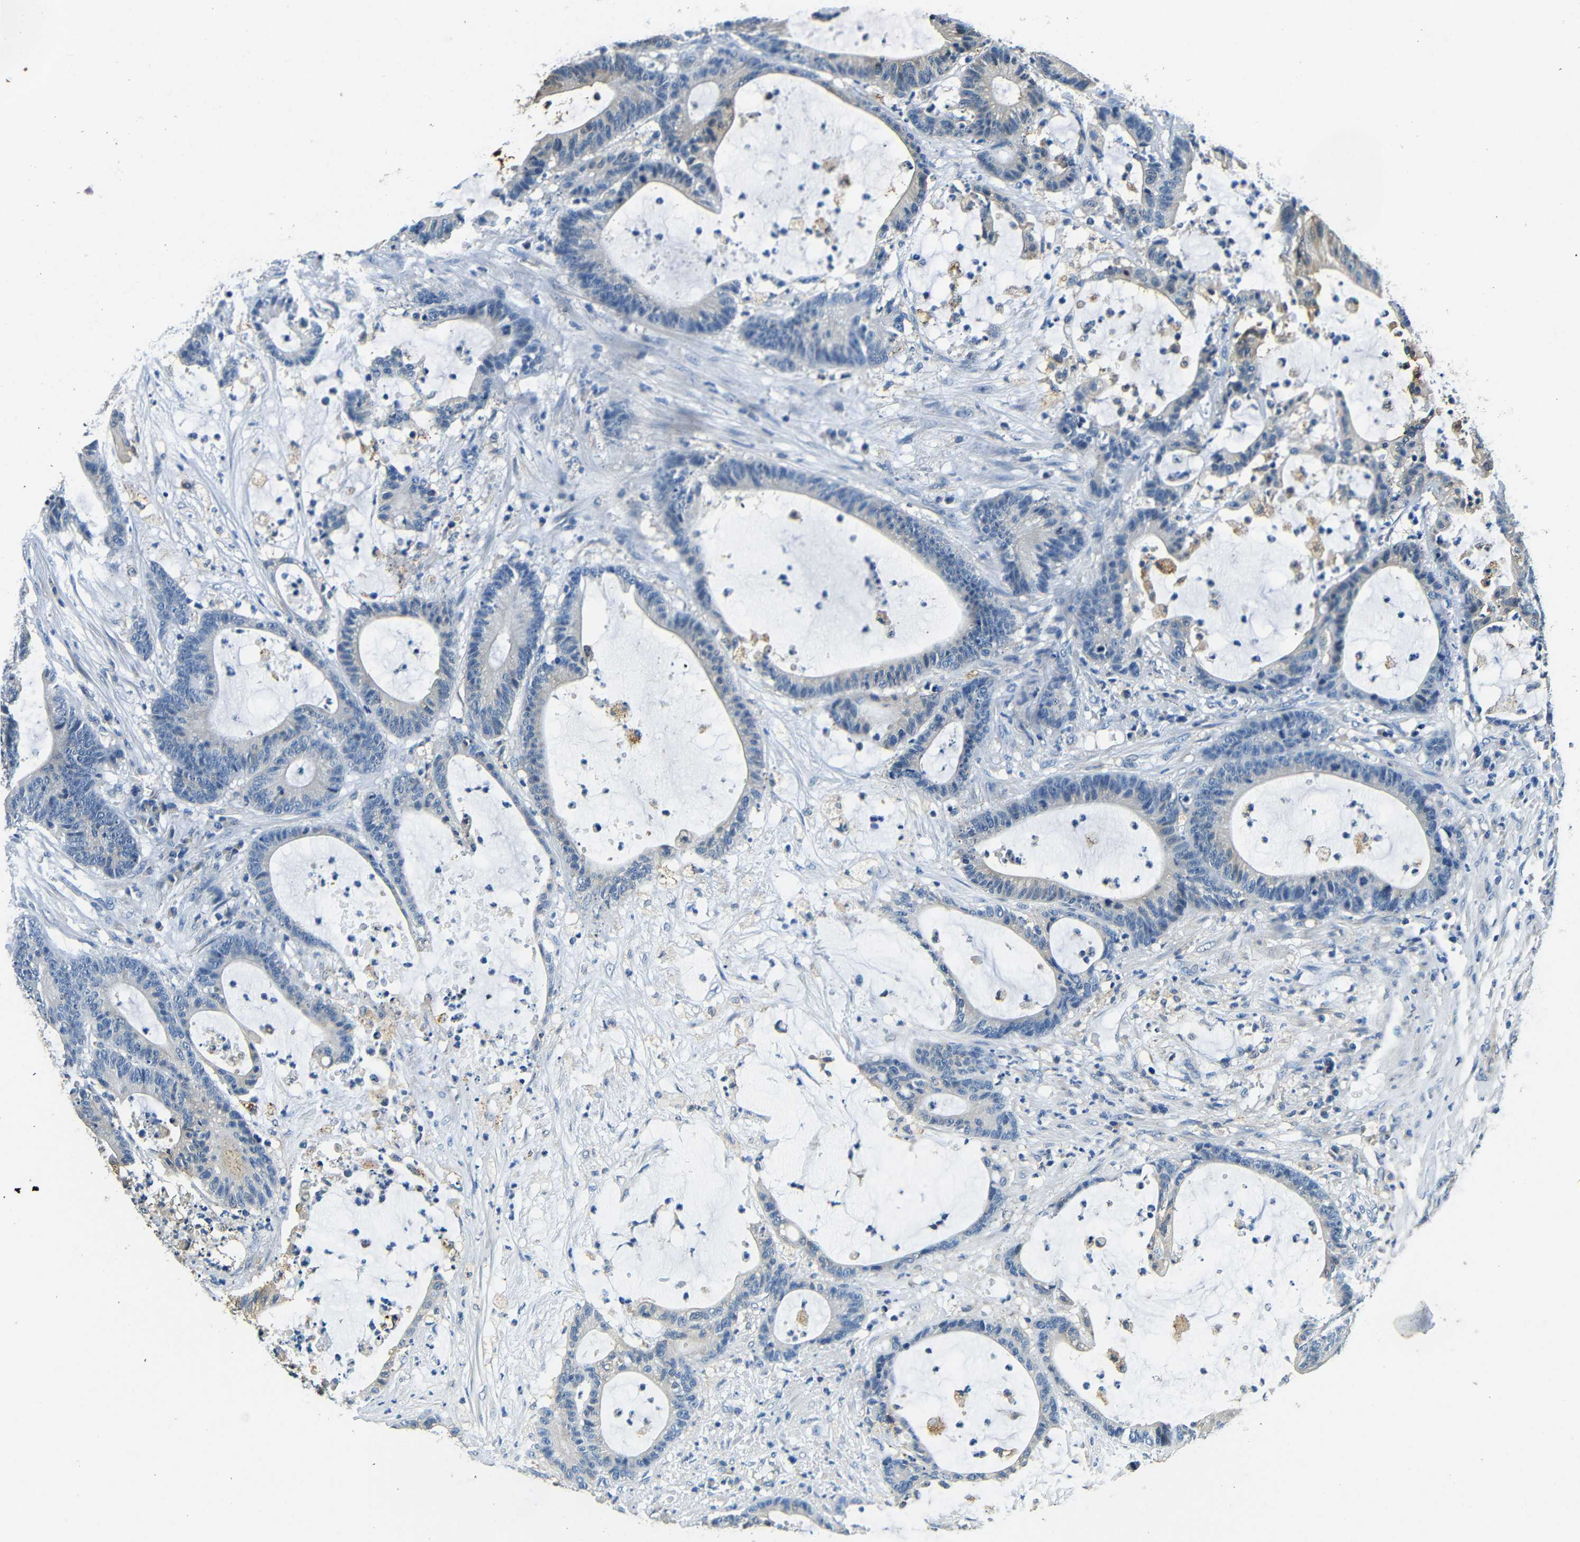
{"staining": {"intensity": "negative", "quantity": "none", "location": "none"}, "tissue": "colorectal cancer", "cell_type": "Tumor cells", "image_type": "cancer", "snomed": [{"axis": "morphology", "description": "Adenocarcinoma, NOS"}, {"axis": "topography", "description": "Colon"}], "caption": "Immunohistochemistry photomicrograph of neoplastic tissue: colorectal cancer stained with DAB exhibits no significant protein positivity in tumor cells. (DAB immunohistochemistry (IHC) visualized using brightfield microscopy, high magnification).", "gene": "FMO5", "patient": {"sex": "female", "age": 84}}